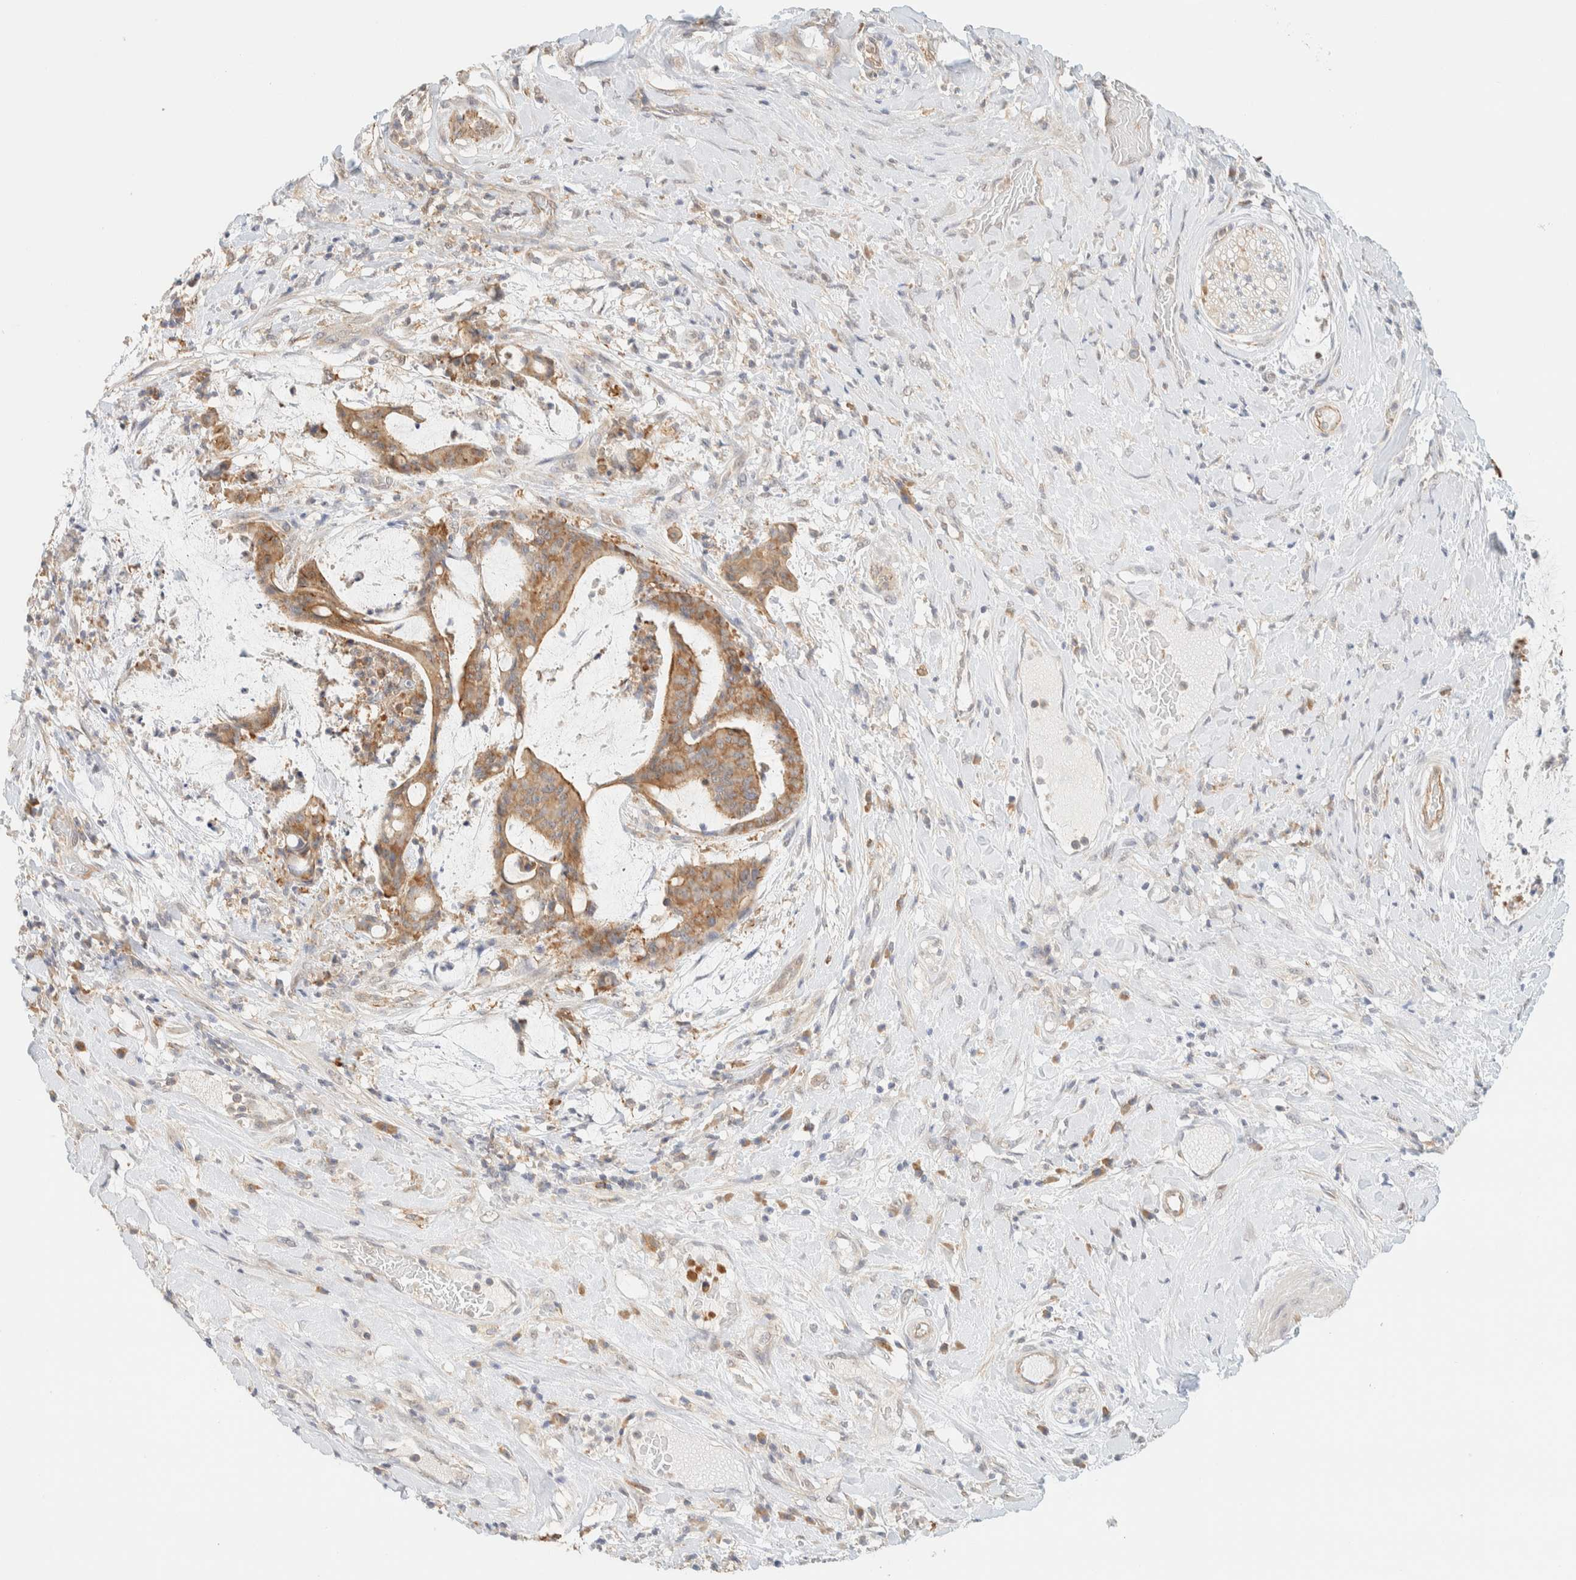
{"staining": {"intensity": "moderate", "quantity": ">75%", "location": "cytoplasmic/membranous"}, "tissue": "liver cancer", "cell_type": "Tumor cells", "image_type": "cancer", "snomed": [{"axis": "morphology", "description": "Normal tissue, NOS"}, {"axis": "morphology", "description": "Cholangiocarcinoma"}, {"axis": "topography", "description": "Liver"}, {"axis": "topography", "description": "Peripheral nerve tissue"}], "caption": "Protein expression analysis of human liver cancer (cholangiocarcinoma) reveals moderate cytoplasmic/membranous positivity in about >75% of tumor cells.", "gene": "TBC1D8B", "patient": {"sex": "female", "age": 73}}